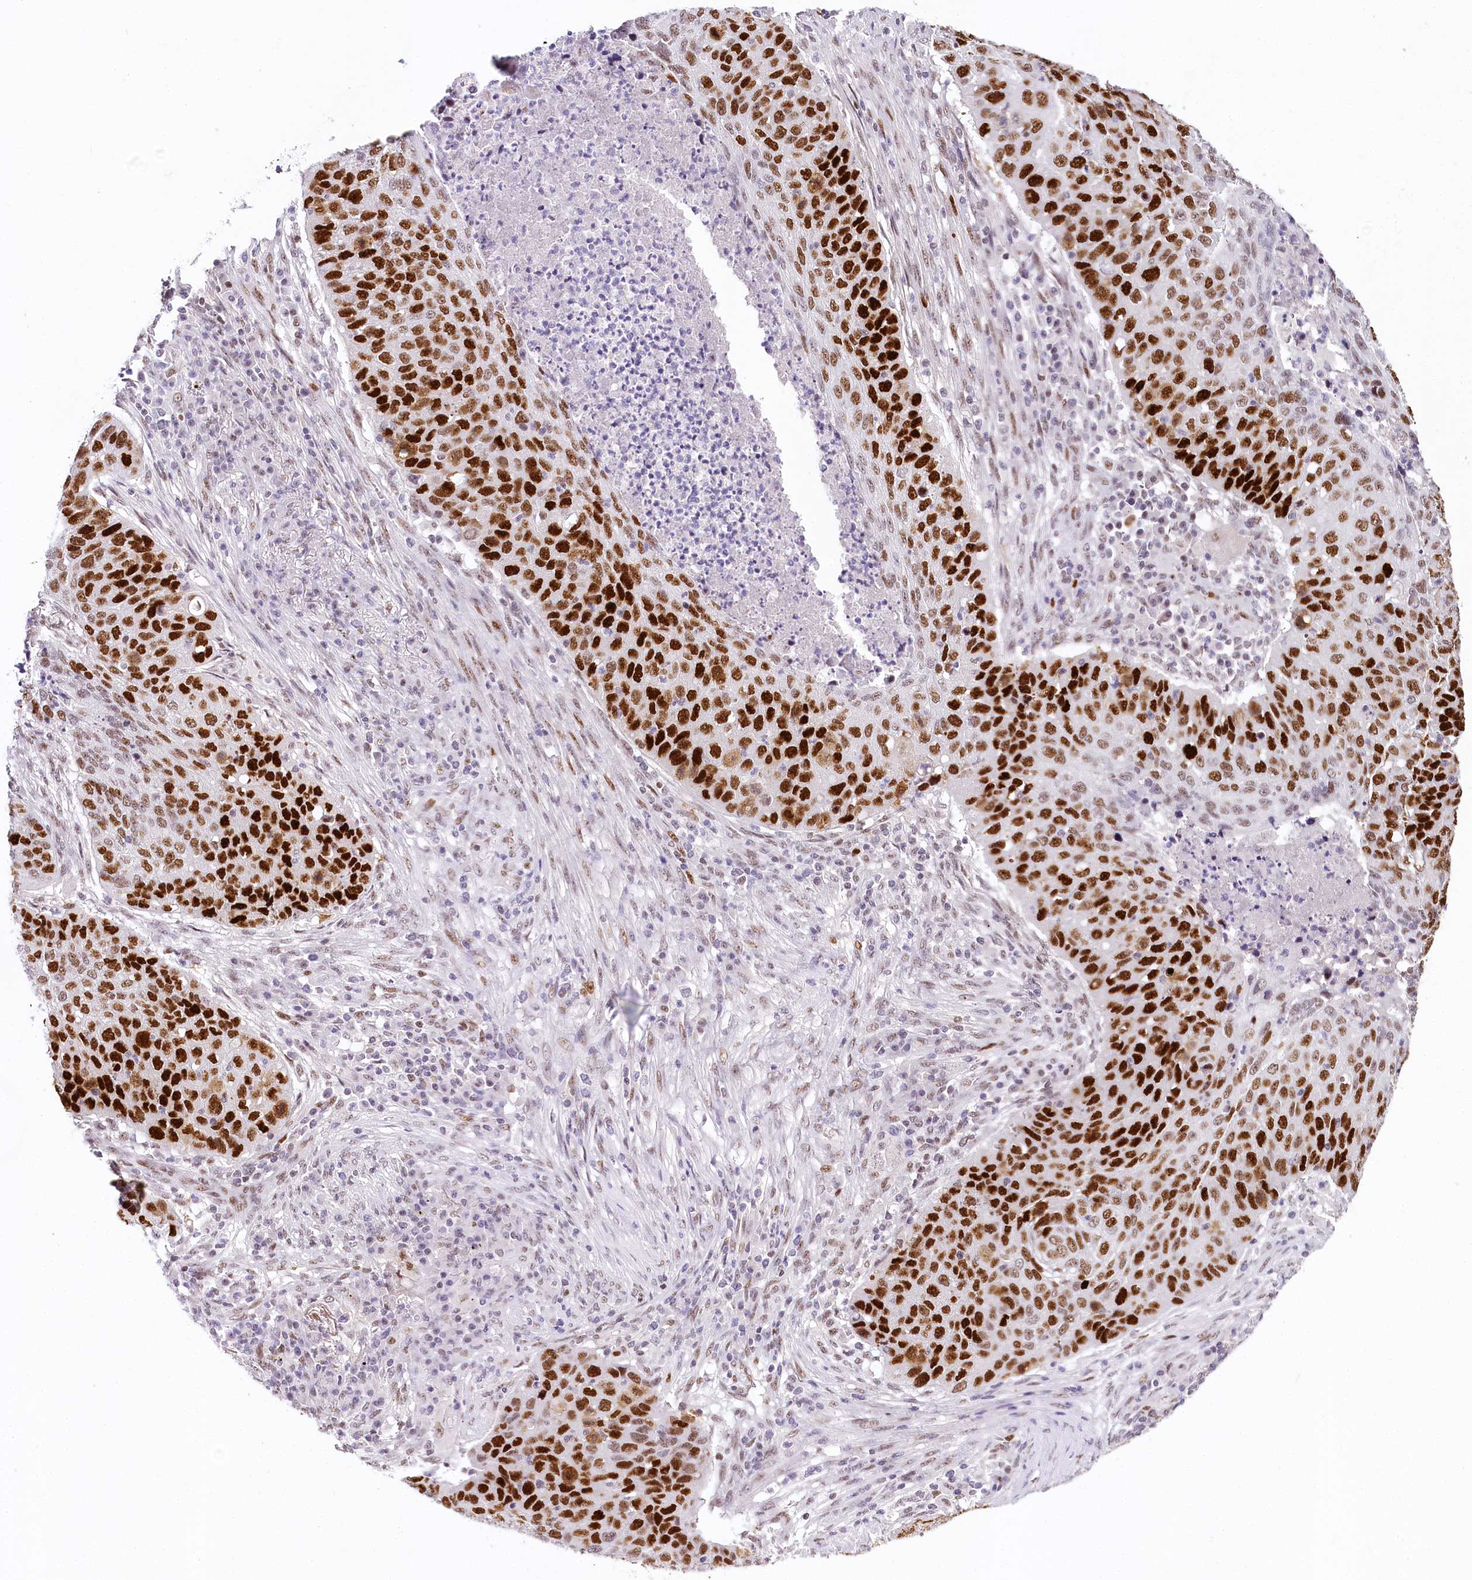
{"staining": {"intensity": "strong", "quantity": ">75%", "location": "nuclear"}, "tissue": "lung cancer", "cell_type": "Tumor cells", "image_type": "cancer", "snomed": [{"axis": "morphology", "description": "Squamous cell carcinoma, NOS"}, {"axis": "topography", "description": "Lung"}], "caption": "Human lung cancer (squamous cell carcinoma) stained for a protein (brown) shows strong nuclear positive expression in approximately >75% of tumor cells.", "gene": "TP53", "patient": {"sex": "female", "age": 63}}